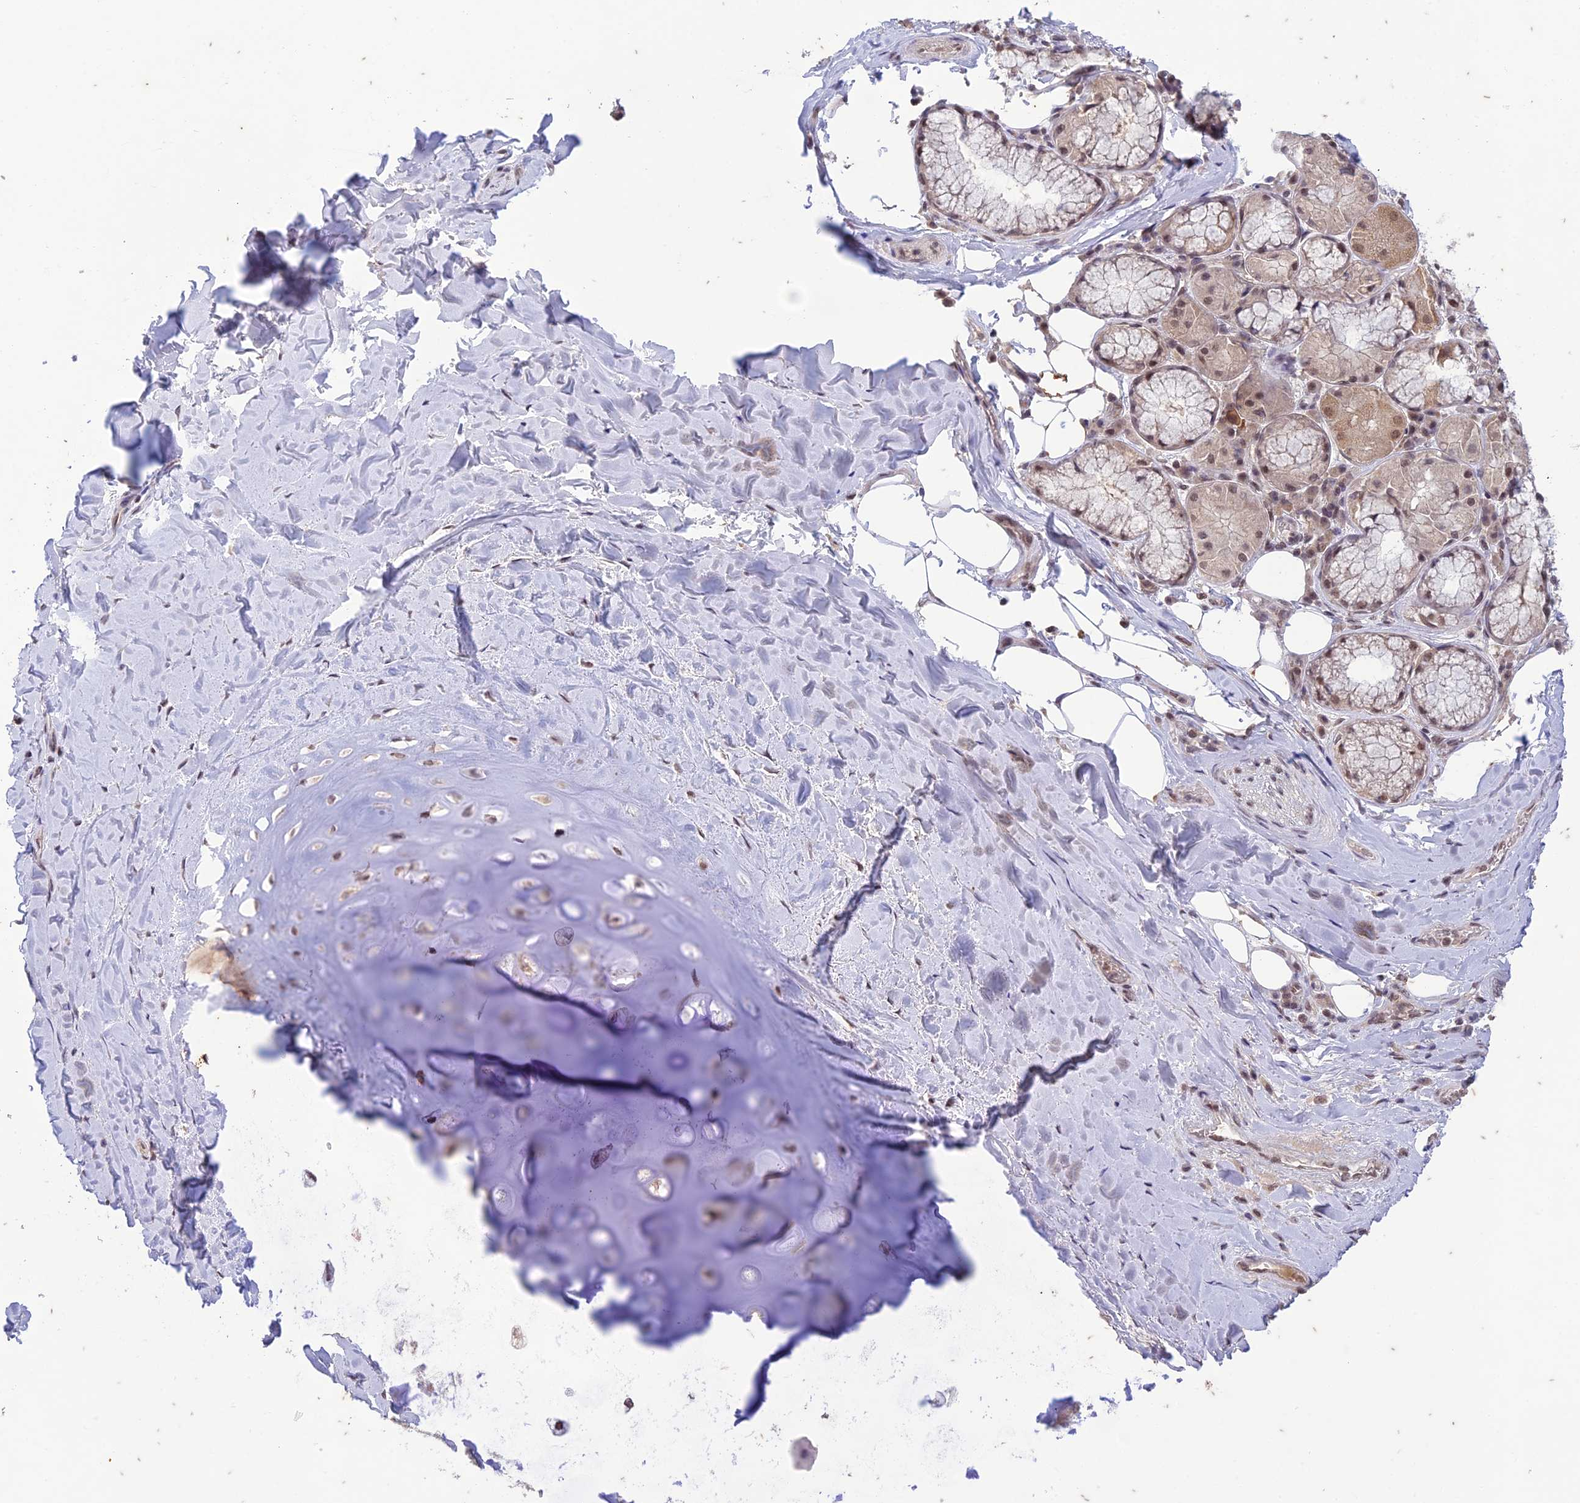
{"staining": {"intensity": "negative", "quantity": "none", "location": "none"}, "tissue": "adipose tissue", "cell_type": "Adipocytes", "image_type": "normal", "snomed": [{"axis": "morphology", "description": "Normal tissue, NOS"}, {"axis": "topography", "description": "Lymph node"}, {"axis": "topography", "description": "Cartilage tissue"}, {"axis": "topography", "description": "Bronchus"}], "caption": "A high-resolution image shows immunohistochemistry (IHC) staining of benign adipose tissue, which reveals no significant positivity in adipocytes.", "gene": "POP4", "patient": {"sex": "male", "age": 63}}